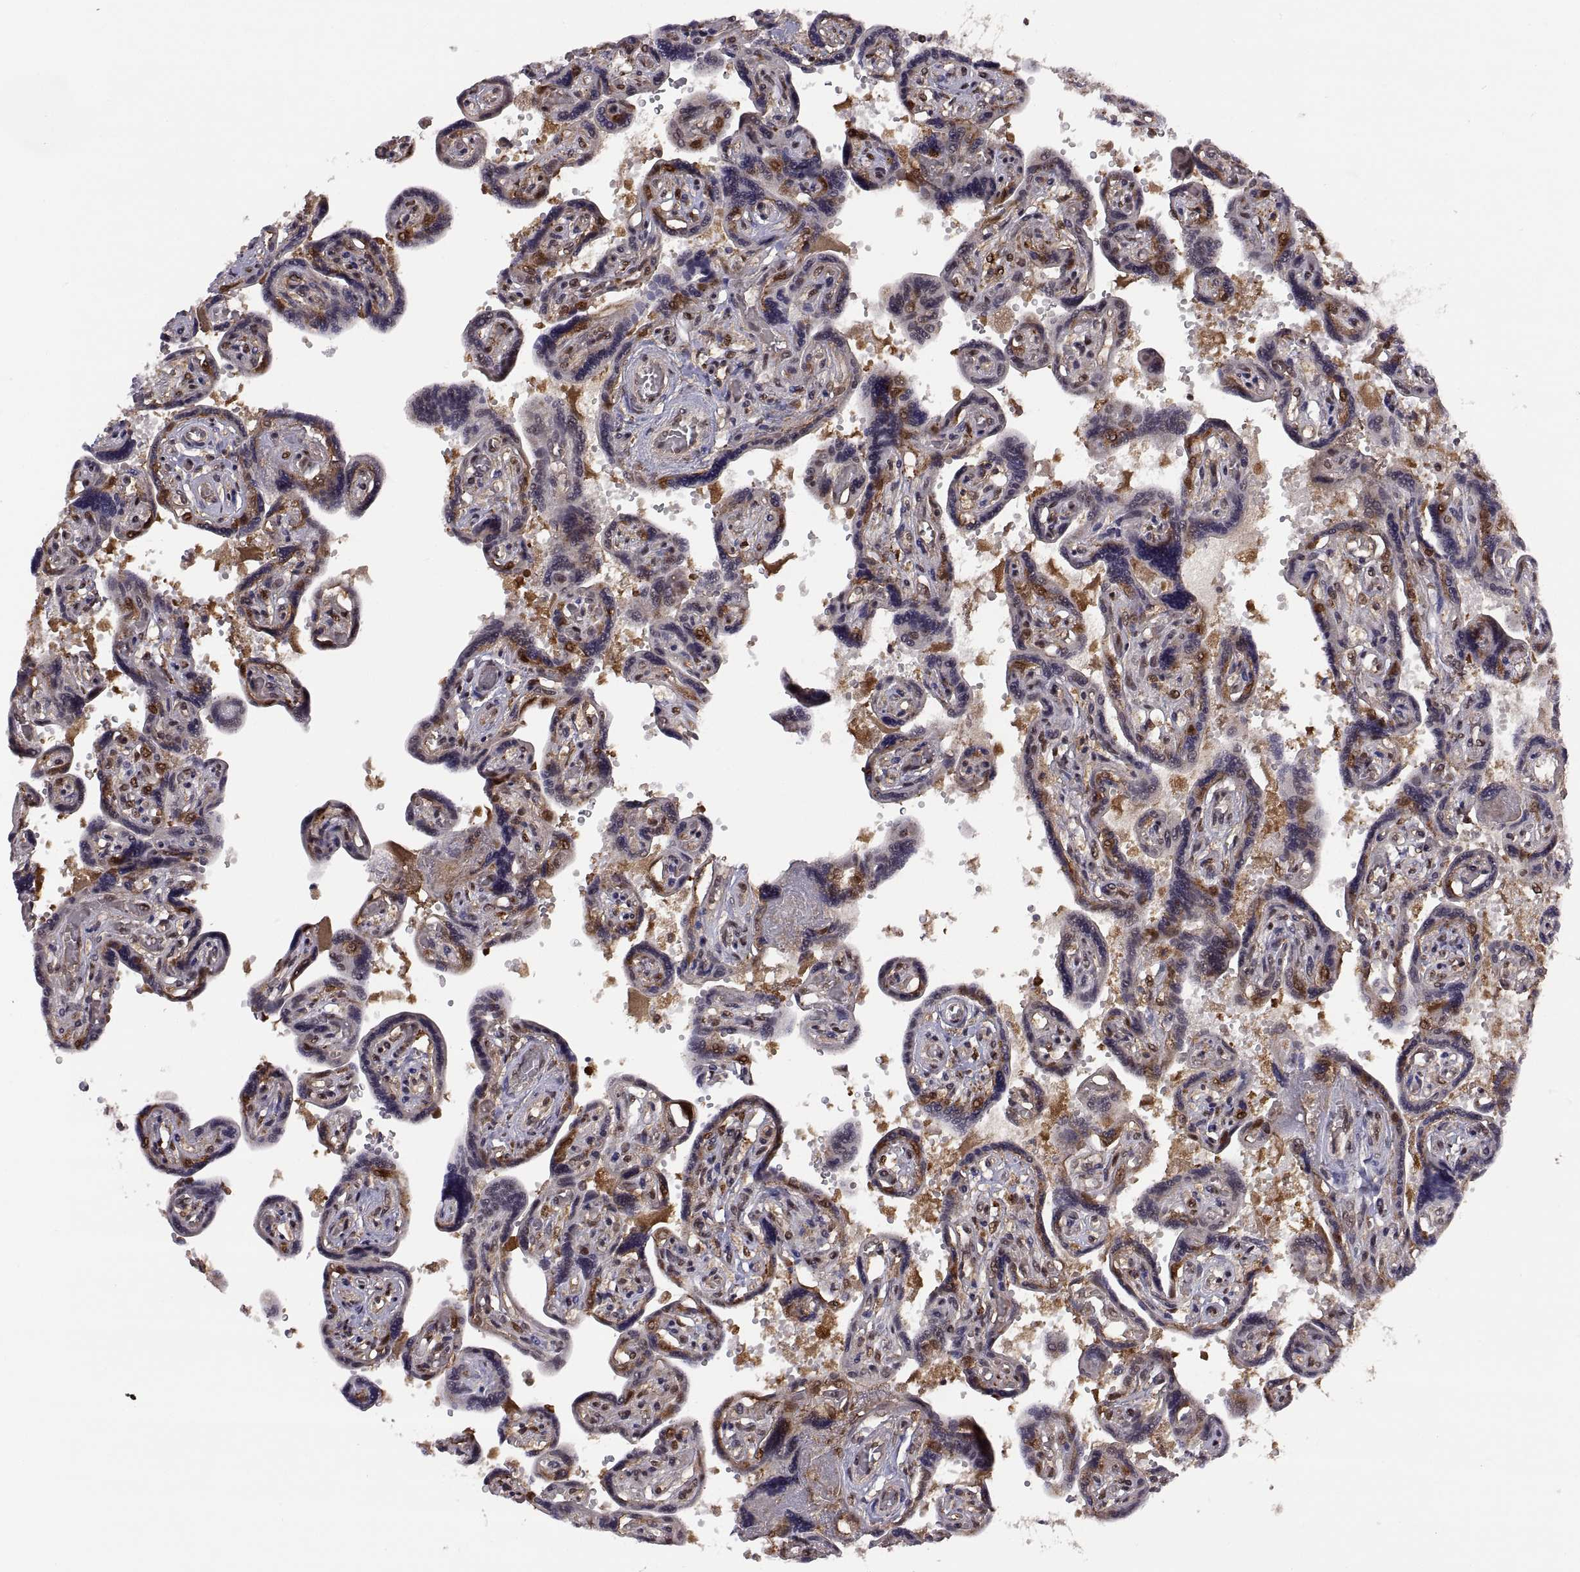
{"staining": {"intensity": "strong", "quantity": ">75%", "location": "nuclear"}, "tissue": "placenta", "cell_type": "Decidual cells", "image_type": "normal", "snomed": [{"axis": "morphology", "description": "Normal tissue, NOS"}, {"axis": "topography", "description": "Placenta"}], "caption": "Decidual cells reveal high levels of strong nuclear expression in about >75% of cells in unremarkable placenta.", "gene": "PSMC2", "patient": {"sex": "female", "age": 32}}